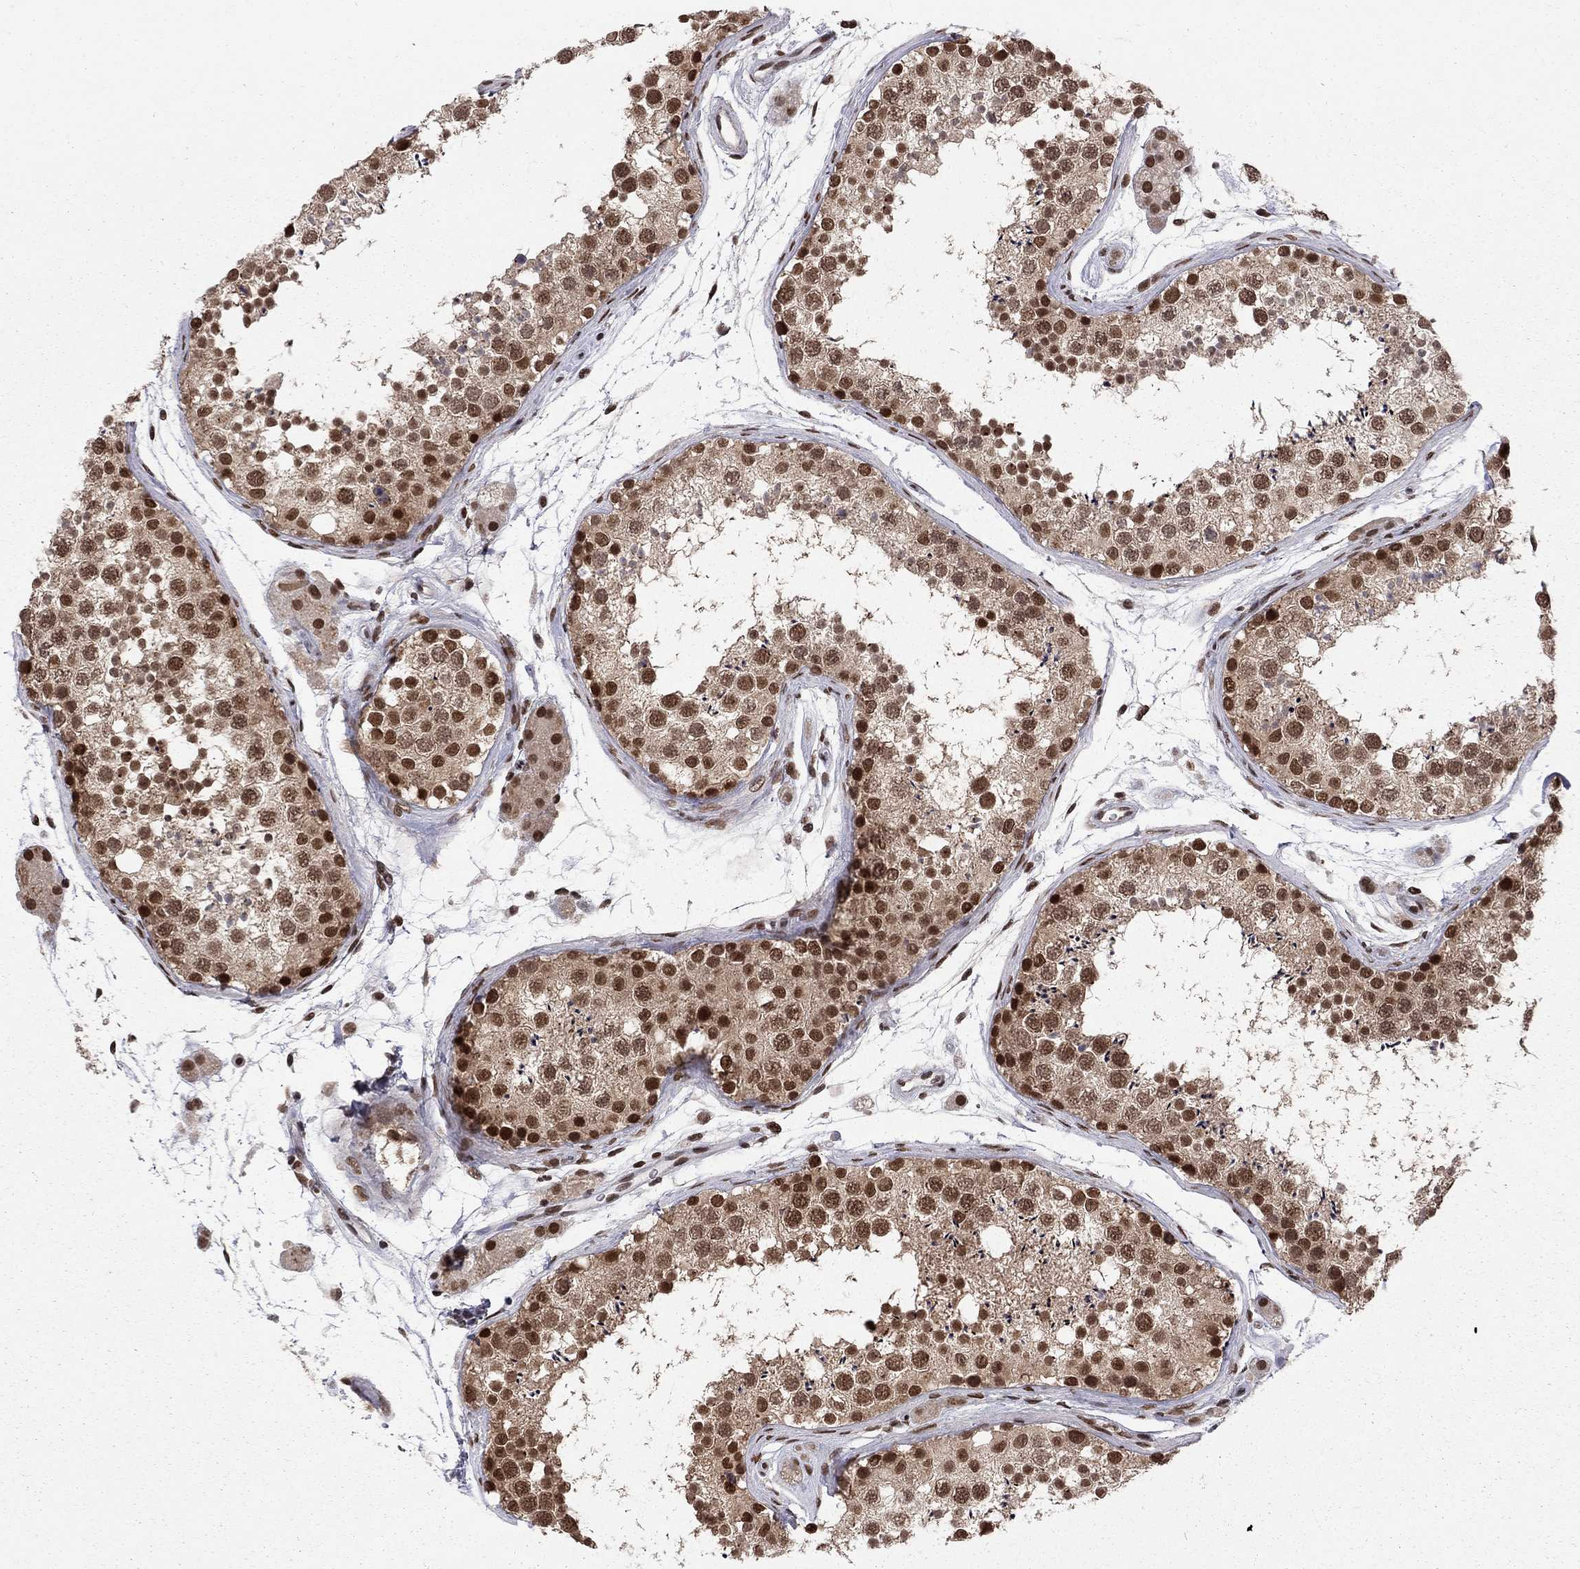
{"staining": {"intensity": "strong", "quantity": "25%-75%", "location": "nuclear"}, "tissue": "testis", "cell_type": "Cells in seminiferous ducts", "image_type": "normal", "snomed": [{"axis": "morphology", "description": "Normal tissue, NOS"}, {"axis": "topography", "description": "Testis"}], "caption": "Cells in seminiferous ducts display high levels of strong nuclear positivity in about 25%-75% of cells in benign testis.", "gene": "SAP30L", "patient": {"sex": "male", "age": 41}}